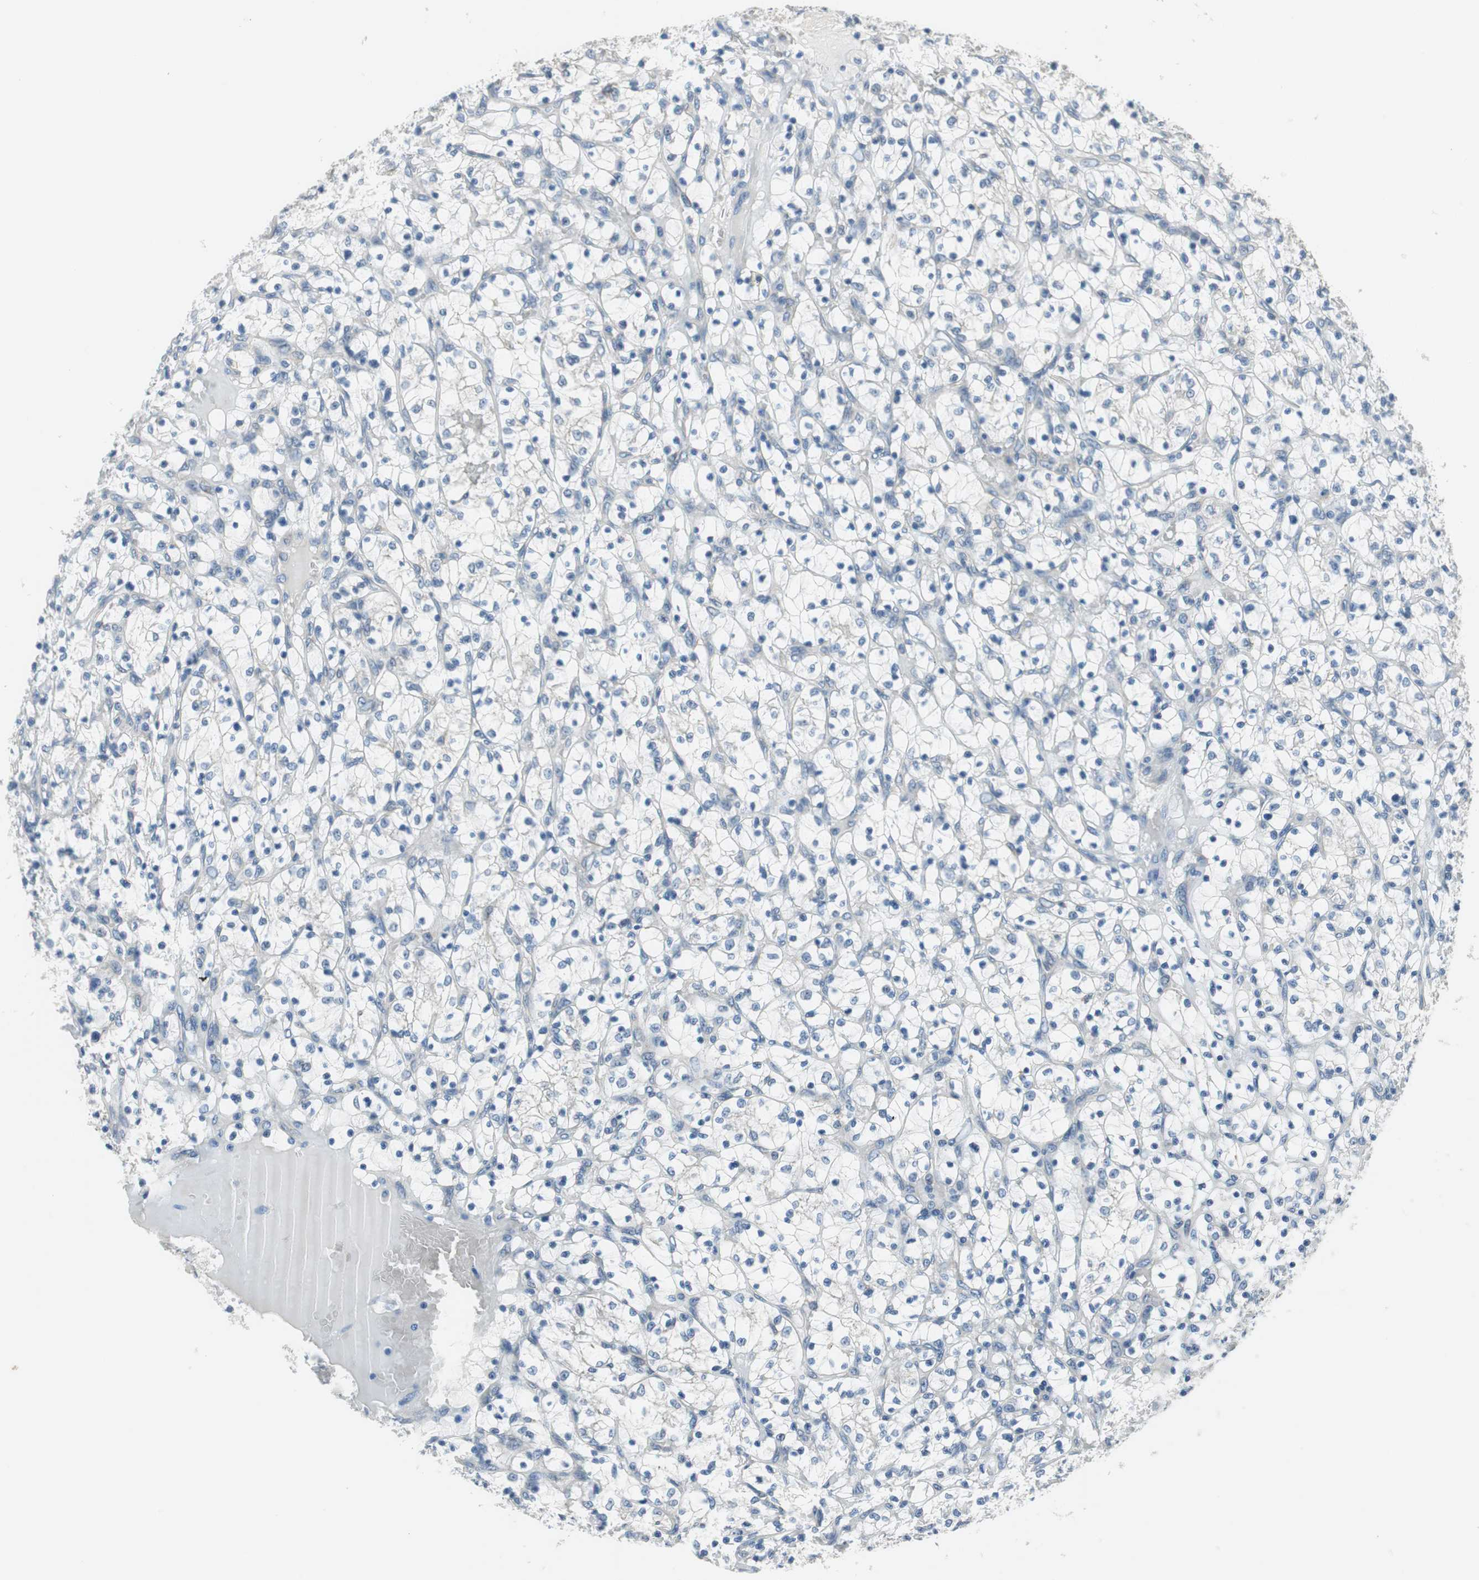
{"staining": {"intensity": "negative", "quantity": "none", "location": "none"}, "tissue": "renal cancer", "cell_type": "Tumor cells", "image_type": "cancer", "snomed": [{"axis": "morphology", "description": "Adenocarcinoma, NOS"}, {"axis": "topography", "description": "Kidney"}], "caption": "DAB (3,3'-diaminobenzidine) immunohistochemical staining of human renal adenocarcinoma exhibits no significant positivity in tumor cells.", "gene": "PLAA", "patient": {"sex": "female", "age": 69}}